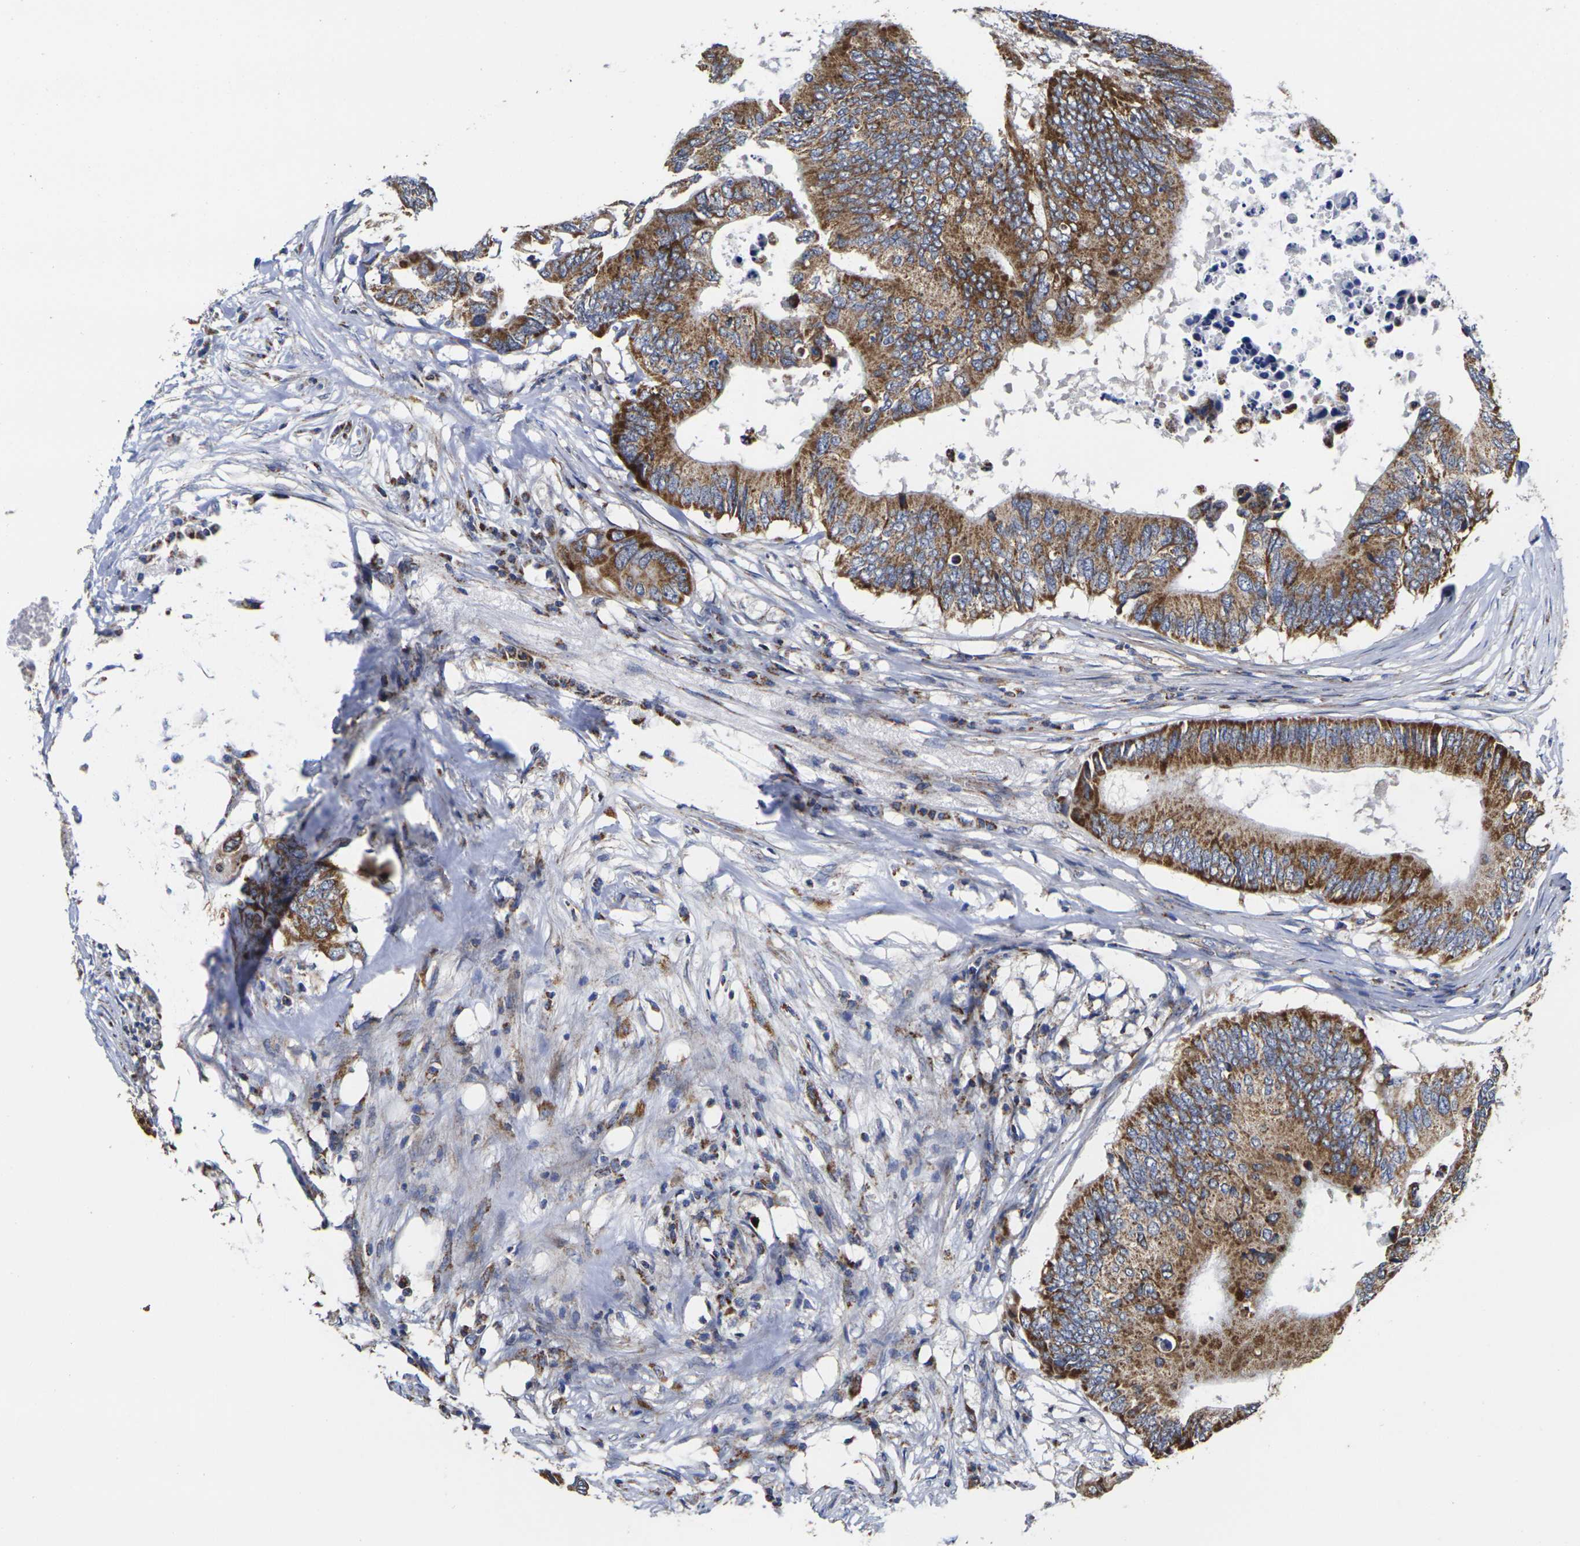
{"staining": {"intensity": "strong", "quantity": ">75%", "location": "cytoplasmic/membranous"}, "tissue": "colorectal cancer", "cell_type": "Tumor cells", "image_type": "cancer", "snomed": [{"axis": "morphology", "description": "Adenocarcinoma, NOS"}, {"axis": "topography", "description": "Colon"}], "caption": "DAB (3,3'-diaminobenzidine) immunohistochemical staining of colorectal cancer (adenocarcinoma) shows strong cytoplasmic/membranous protein expression in about >75% of tumor cells.", "gene": "P2RY11", "patient": {"sex": "male", "age": 71}}